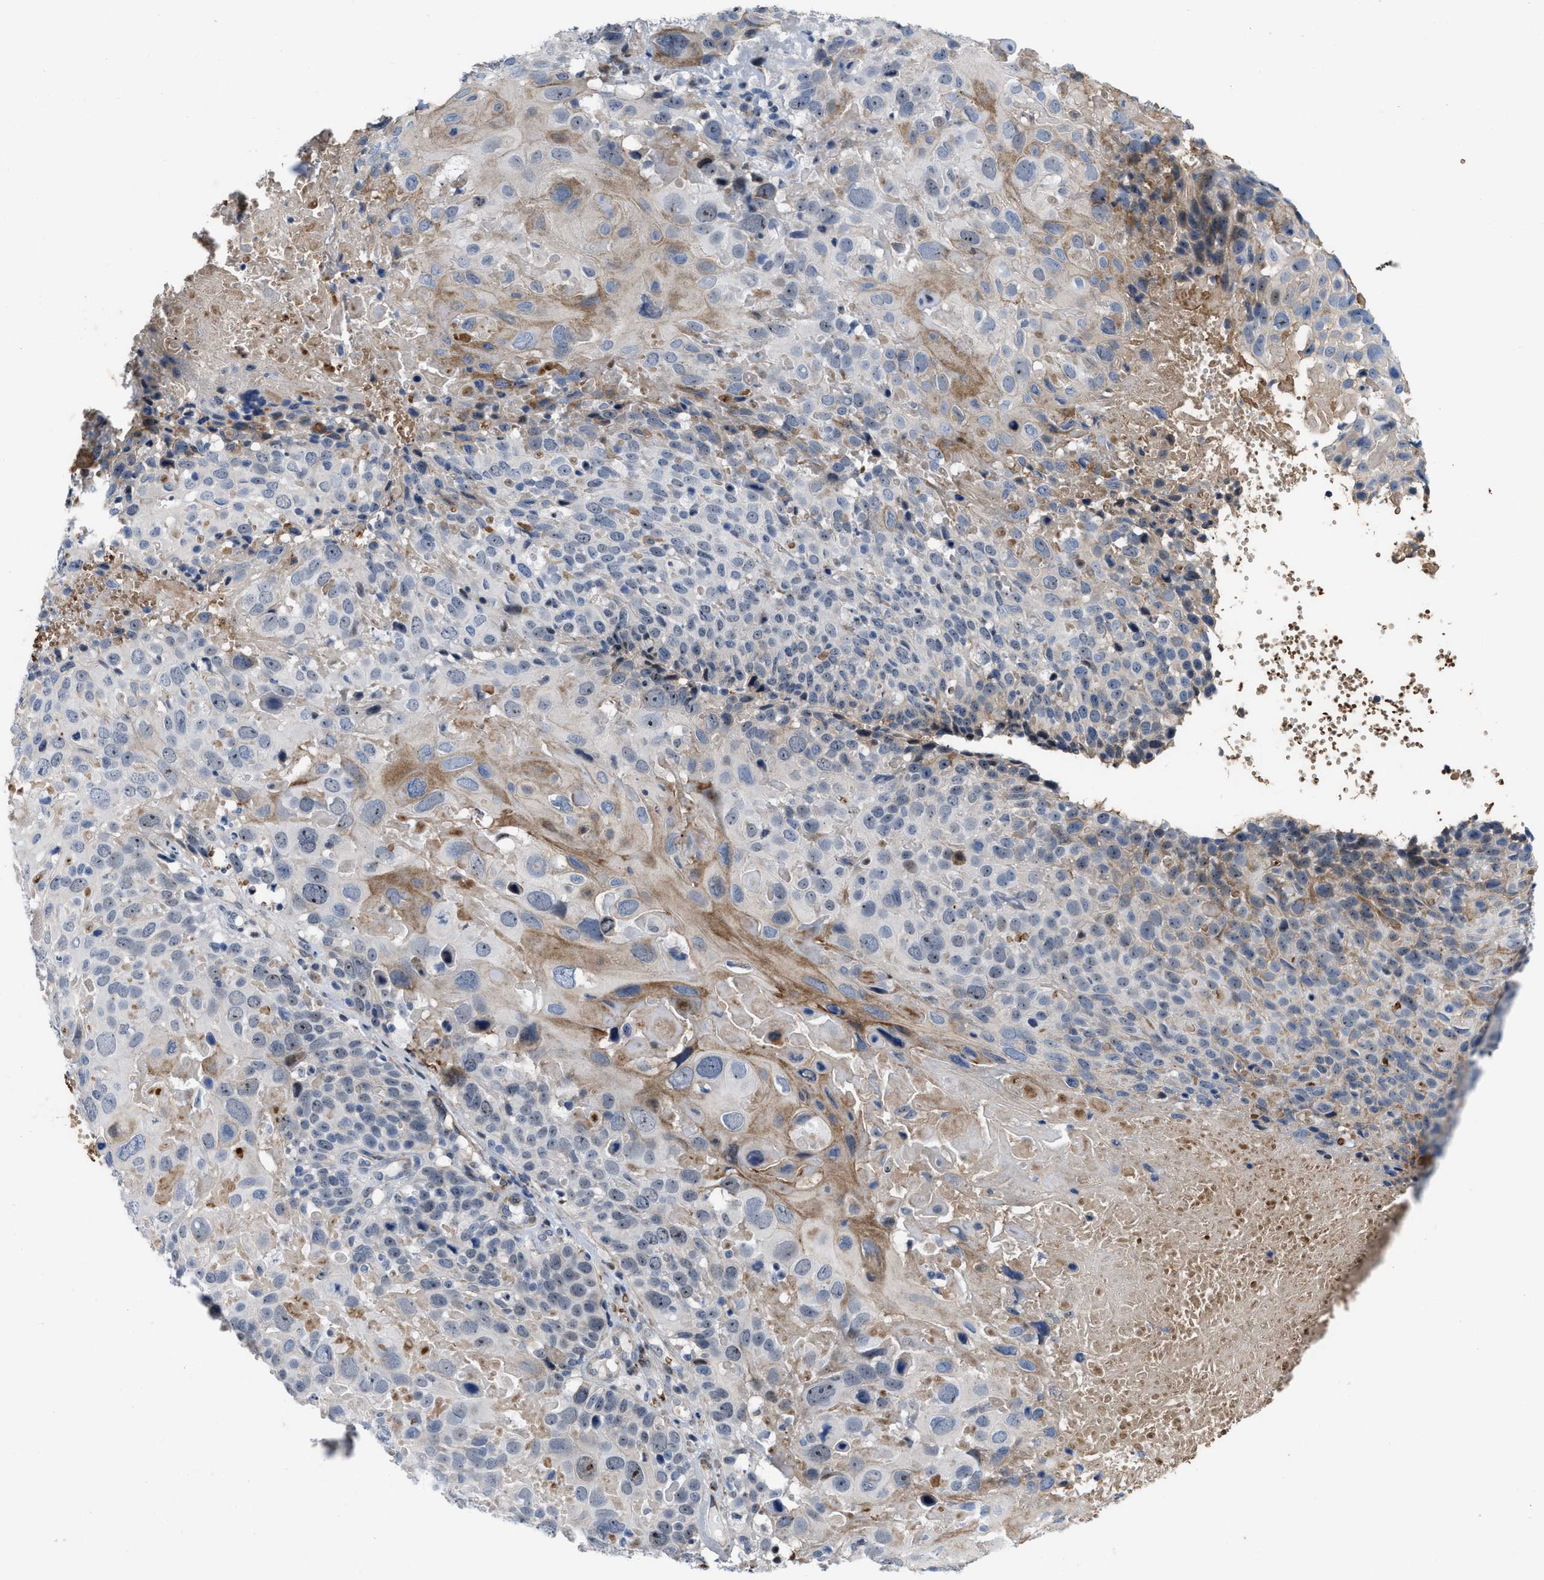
{"staining": {"intensity": "moderate", "quantity": "25%-75%", "location": "cytoplasmic/membranous,nuclear"}, "tissue": "cervical cancer", "cell_type": "Tumor cells", "image_type": "cancer", "snomed": [{"axis": "morphology", "description": "Squamous cell carcinoma, NOS"}, {"axis": "topography", "description": "Cervix"}], "caption": "Moderate cytoplasmic/membranous and nuclear expression is present in approximately 25%-75% of tumor cells in squamous cell carcinoma (cervical).", "gene": "POLR1F", "patient": {"sex": "female", "age": 74}}